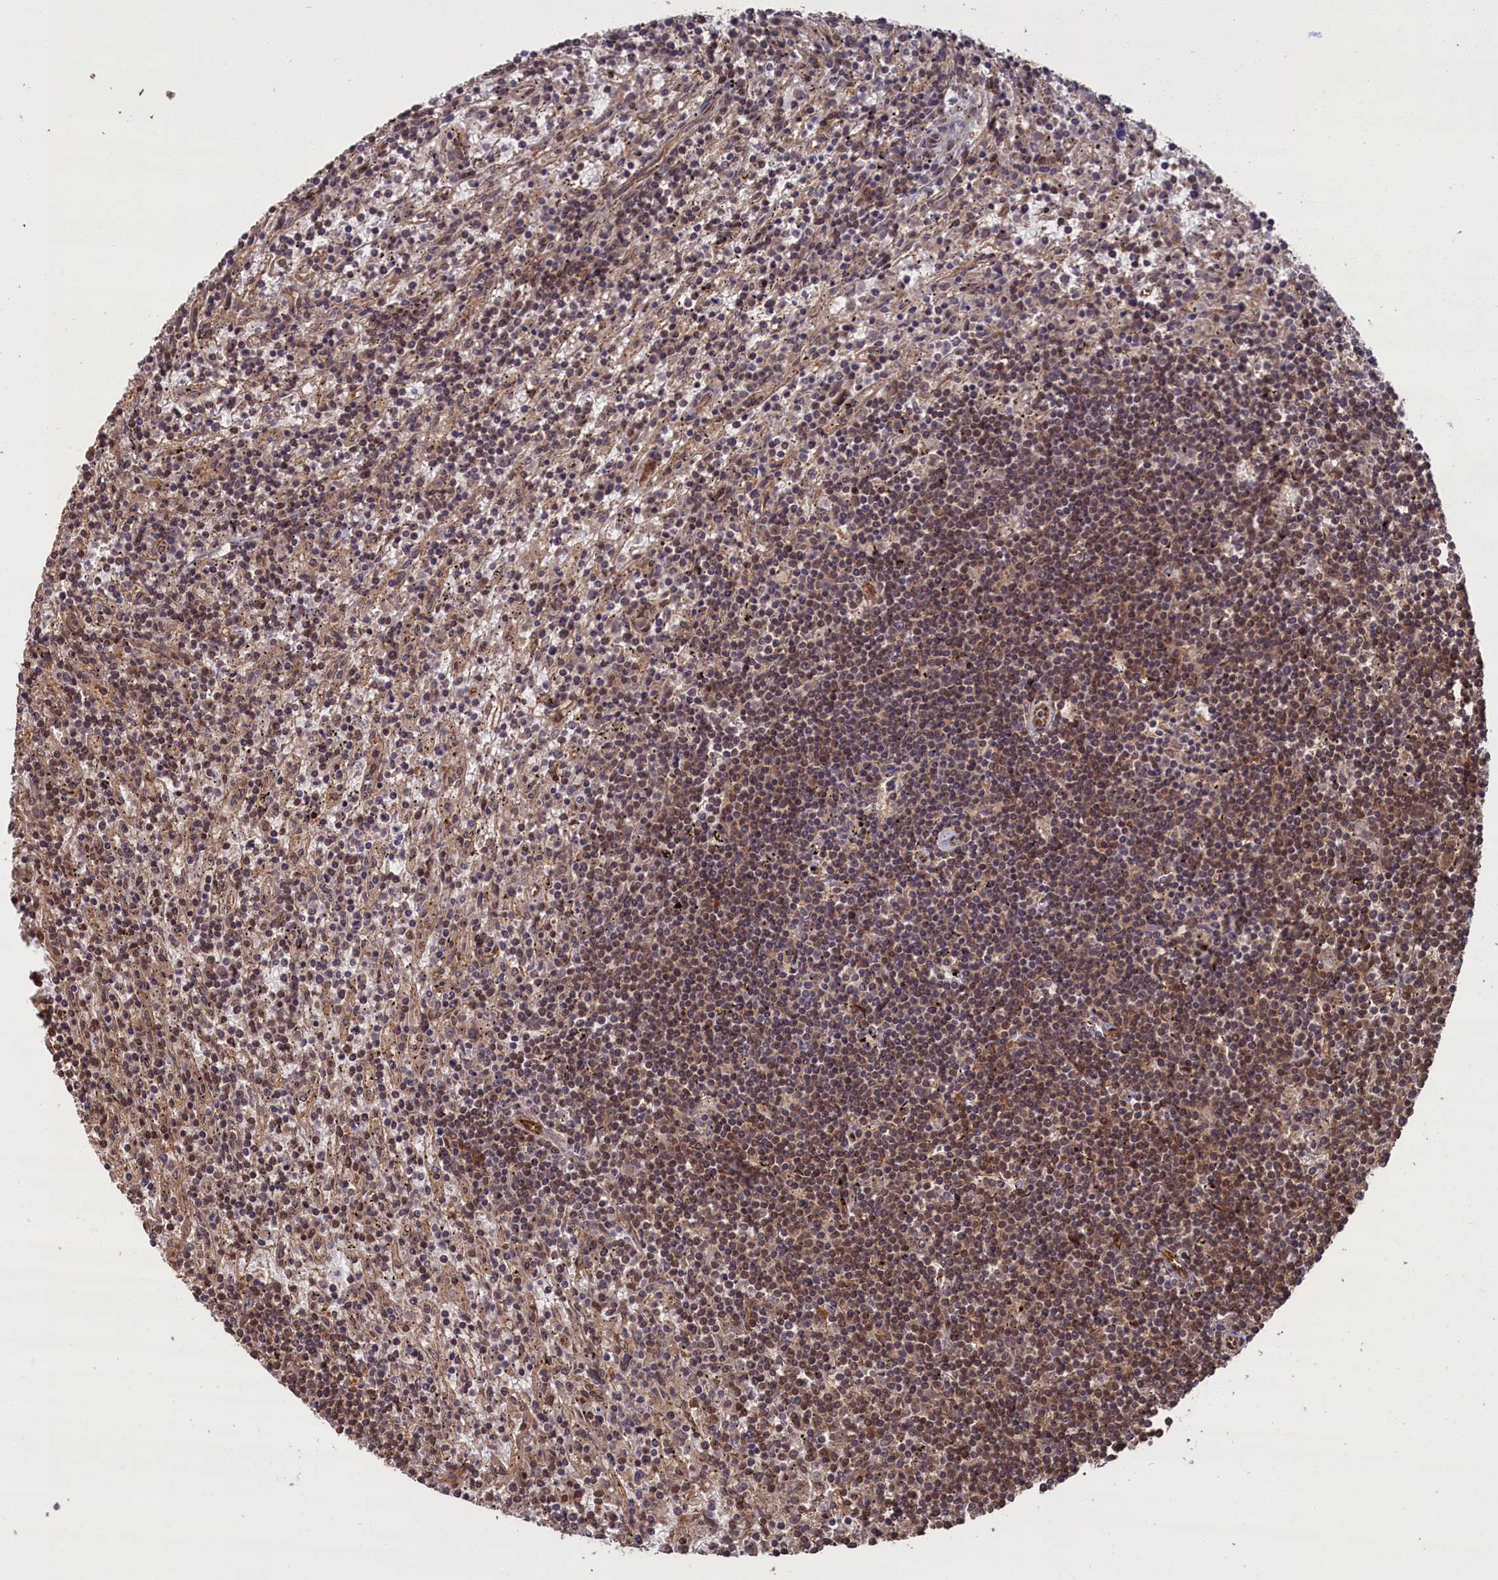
{"staining": {"intensity": "moderate", "quantity": "25%-75%", "location": "cytoplasmic/membranous,nuclear"}, "tissue": "lymphoma", "cell_type": "Tumor cells", "image_type": "cancer", "snomed": [{"axis": "morphology", "description": "Malignant lymphoma, non-Hodgkin's type, Low grade"}, {"axis": "topography", "description": "Spleen"}], "caption": "Protein analysis of low-grade malignant lymphoma, non-Hodgkin's type tissue exhibits moderate cytoplasmic/membranous and nuclear positivity in approximately 25%-75% of tumor cells.", "gene": "HIF3A", "patient": {"sex": "male", "age": 76}}